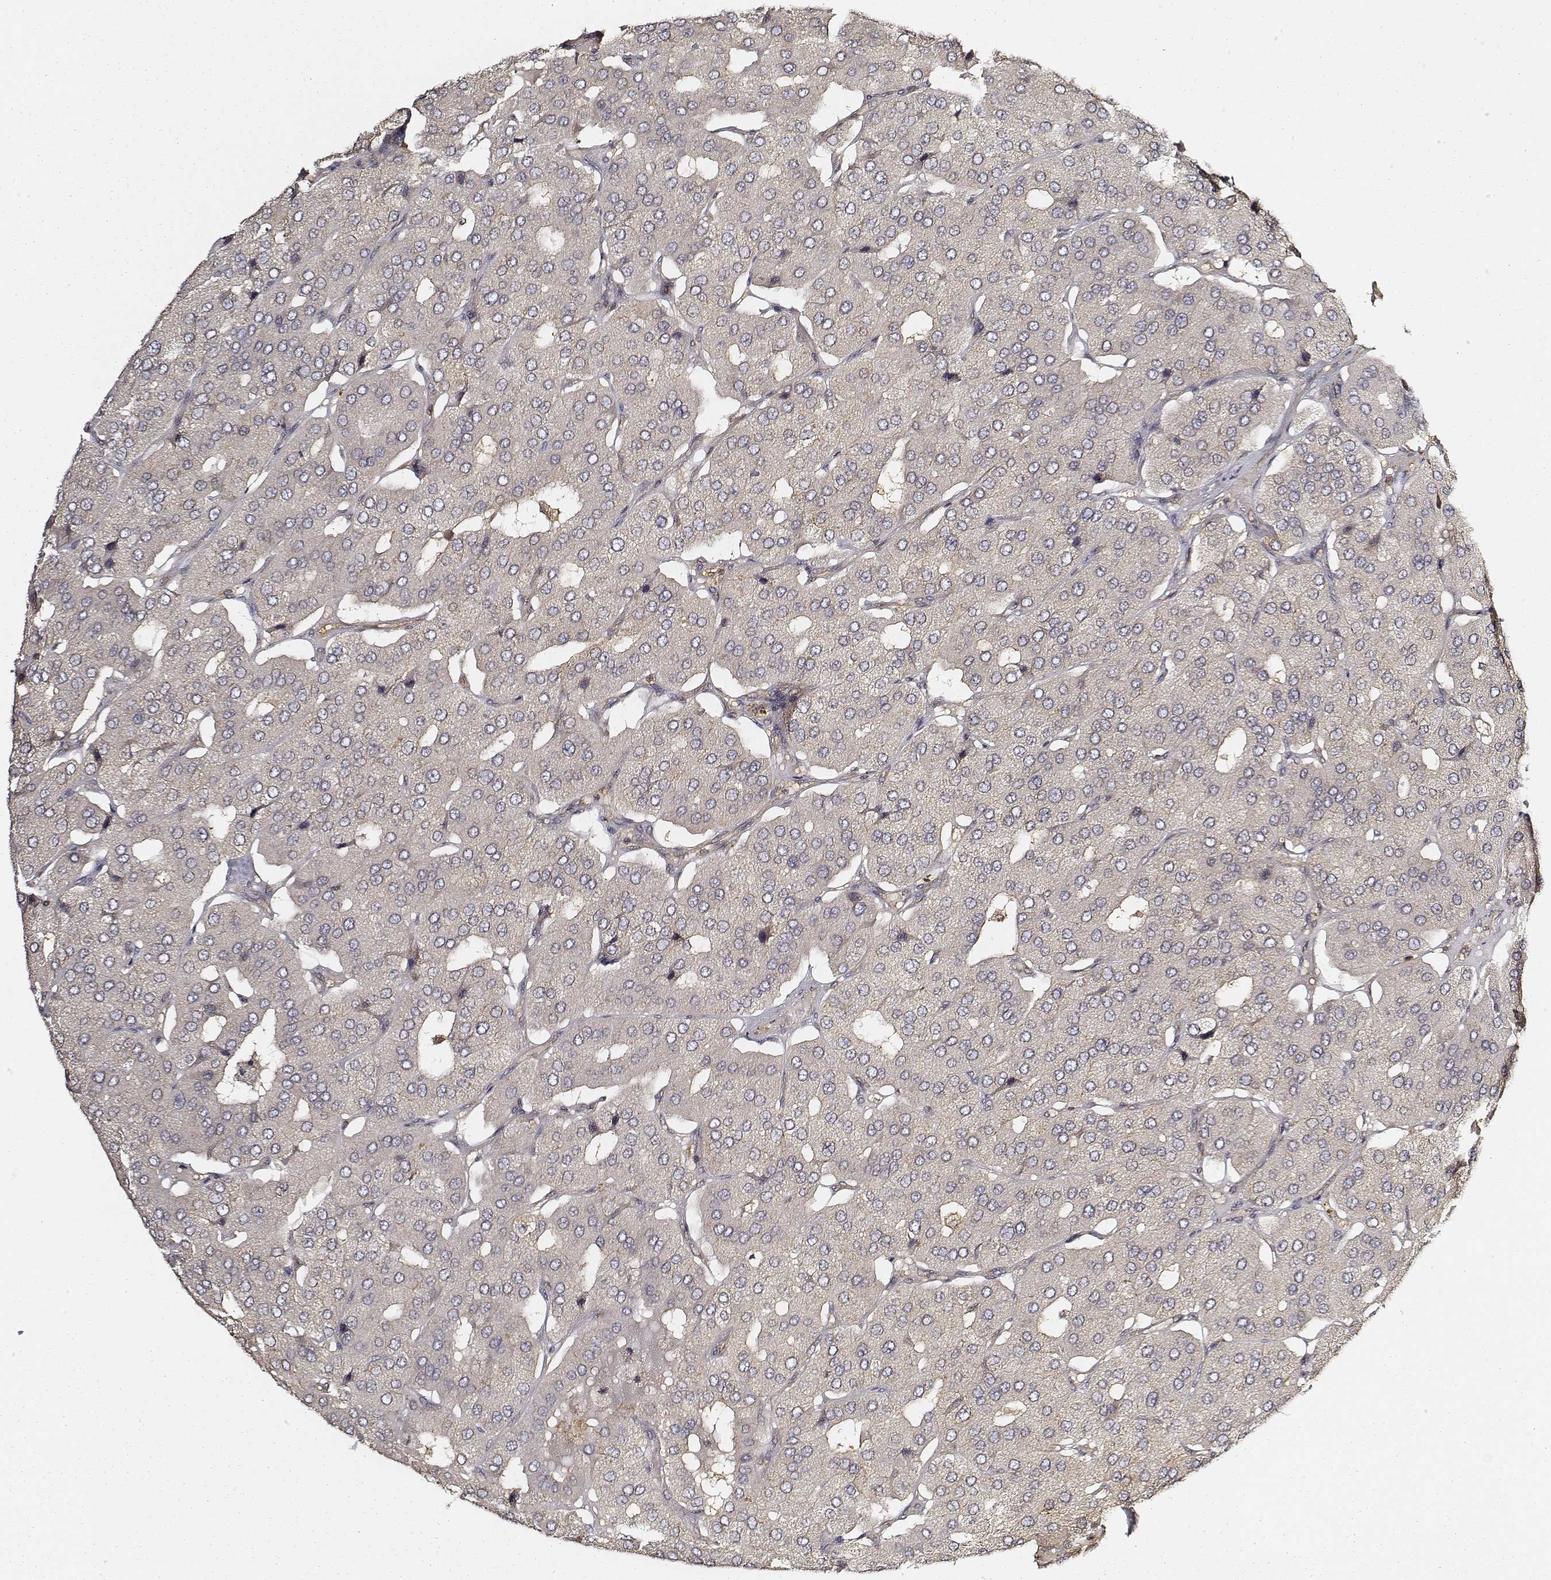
{"staining": {"intensity": "negative", "quantity": "none", "location": "none"}, "tissue": "parathyroid gland", "cell_type": "Glandular cells", "image_type": "normal", "snomed": [{"axis": "morphology", "description": "Normal tissue, NOS"}, {"axis": "morphology", "description": "Adenoma, NOS"}, {"axis": "topography", "description": "Parathyroid gland"}], "caption": "Histopathology image shows no protein staining in glandular cells of normal parathyroid gland.", "gene": "CARS1", "patient": {"sex": "female", "age": 86}}